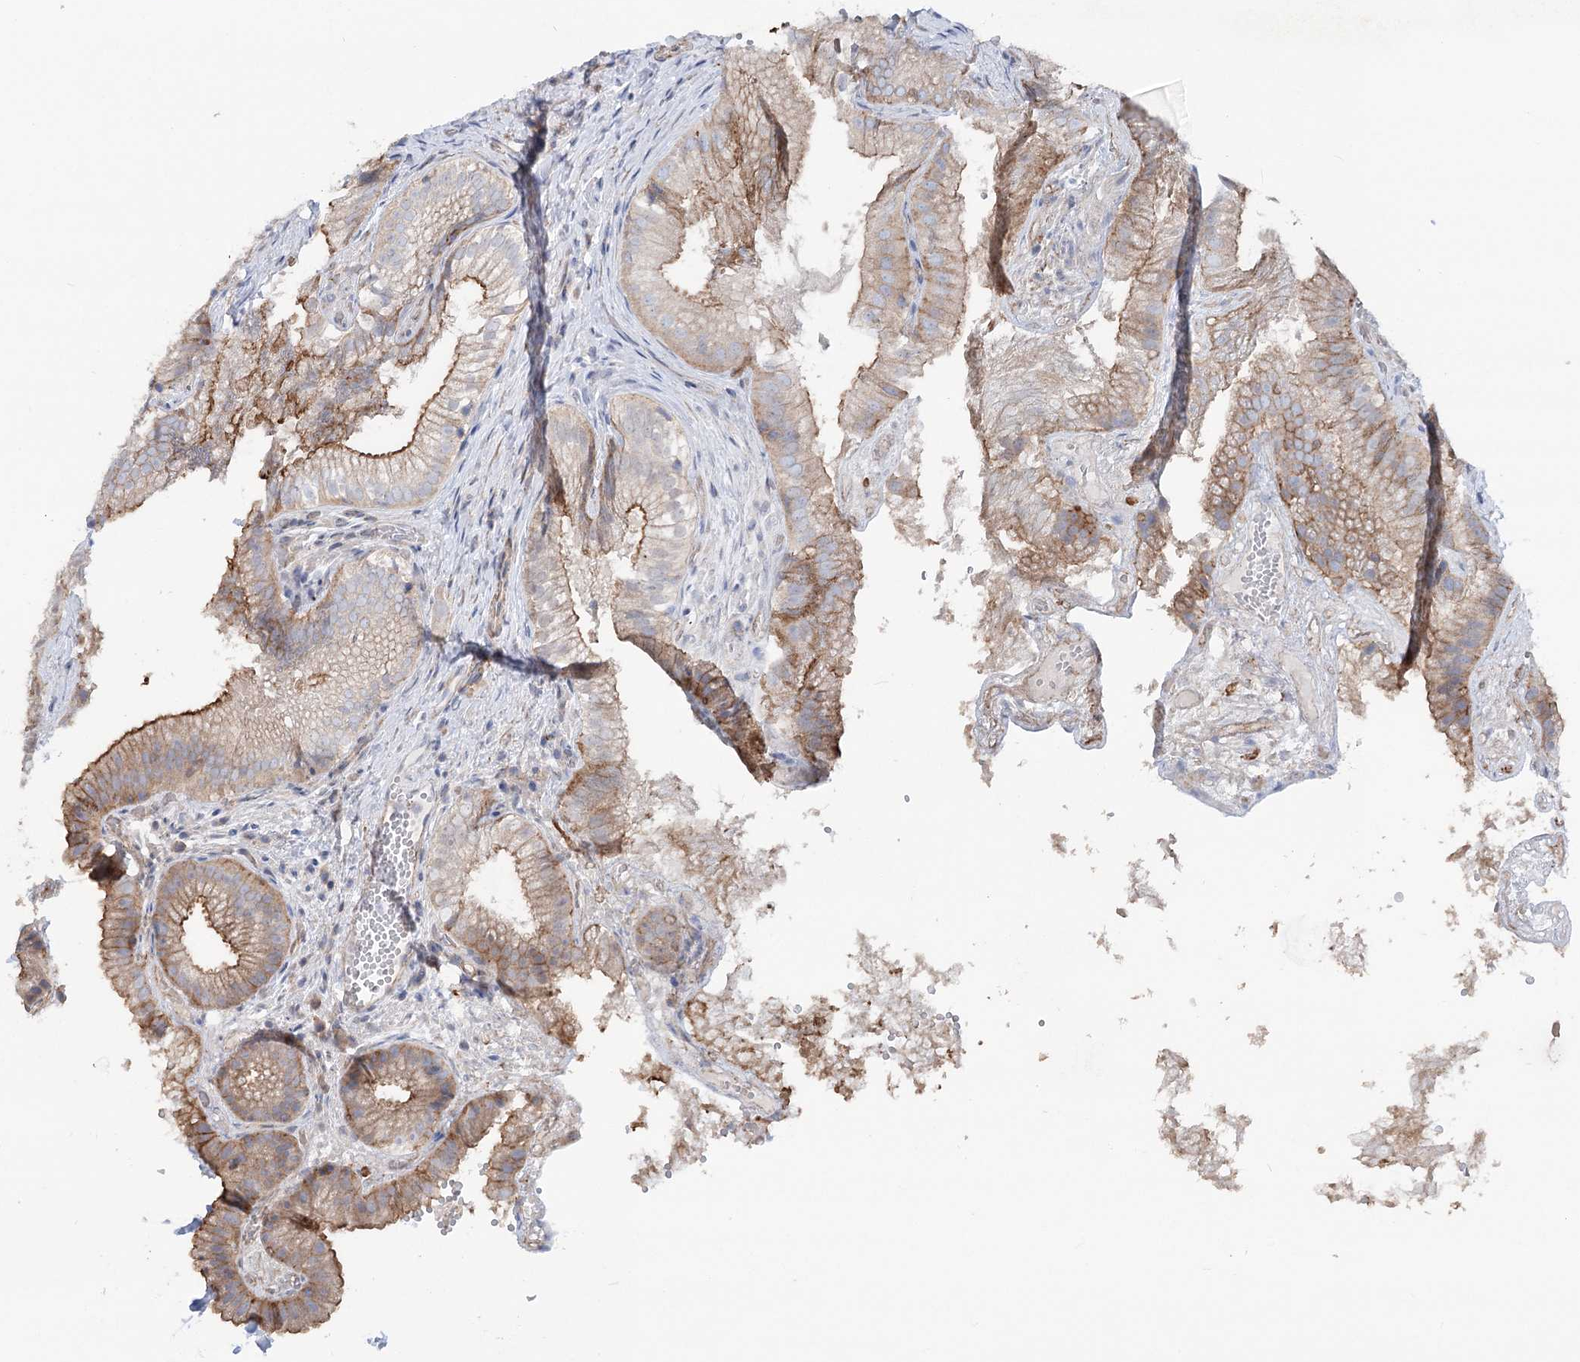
{"staining": {"intensity": "moderate", "quantity": "25%-75%", "location": "cytoplasmic/membranous"}, "tissue": "gallbladder", "cell_type": "Glandular cells", "image_type": "normal", "snomed": [{"axis": "morphology", "description": "Normal tissue, NOS"}, {"axis": "topography", "description": "Gallbladder"}], "caption": "Unremarkable gallbladder displays moderate cytoplasmic/membranous positivity in approximately 25%-75% of glandular cells, visualized by immunohistochemistry. The staining was performed using DAB, with brown indicating positive protein expression. Nuclei are stained blue with hematoxylin.", "gene": "LARP1B", "patient": {"sex": "female", "age": 30}}